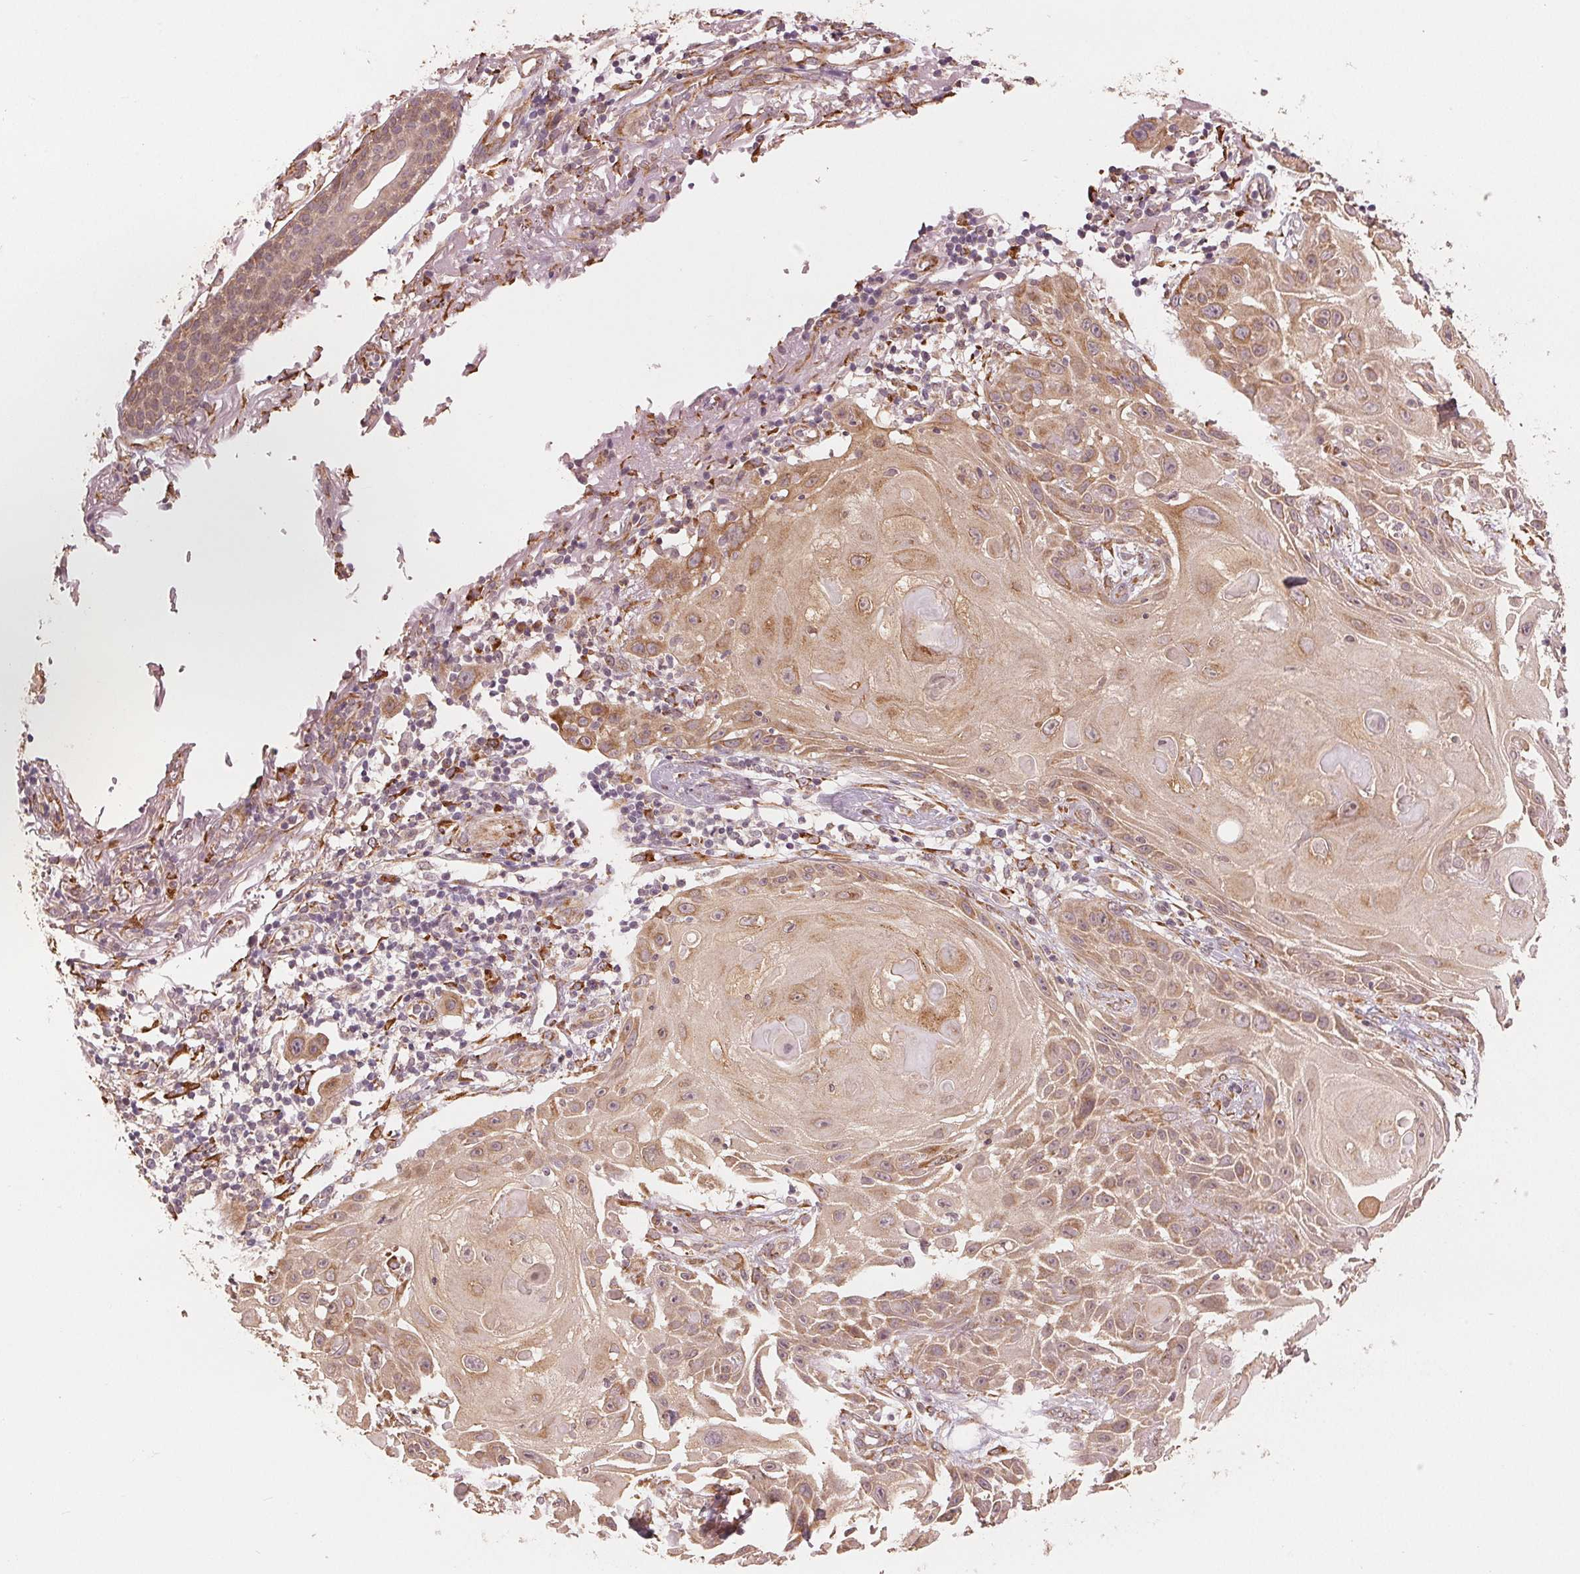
{"staining": {"intensity": "moderate", "quantity": ">75%", "location": "cytoplasmic/membranous"}, "tissue": "skin cancer", "cell_type": "Tumor cells", "image_type": "cancer", "snomed": [{"axis": "morphology", "description": "Squamous cell carcinoma, NOS"}, {"axis": "topography", "description": "Skin"}], "caption": "Tumor cells reveal moderate cytoplasmic/membranous expression in about >75% of cells in skin cancer.", "gene": "SLC20A1", "patient": {"sex": "female", "age": 91}}